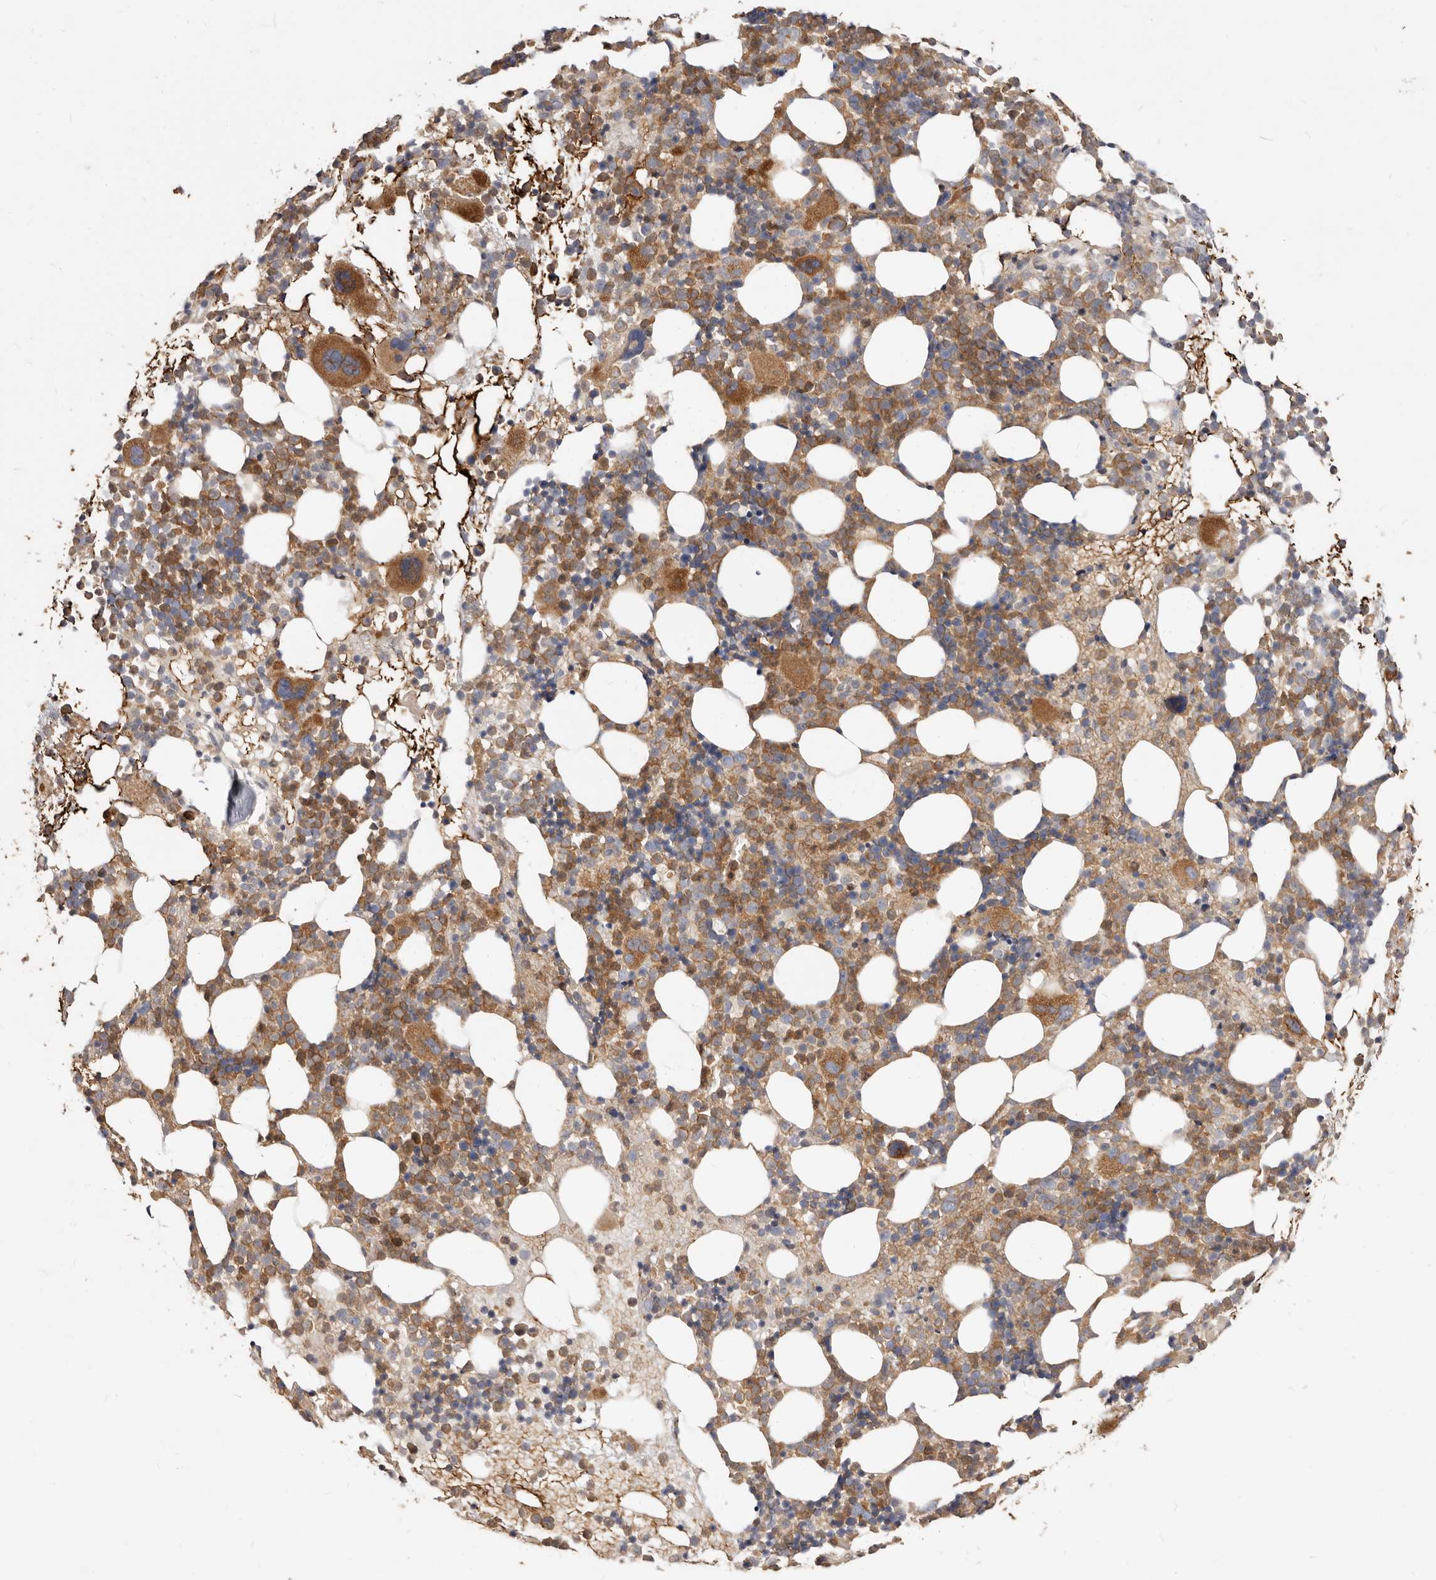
{"staining": {"intensity": "moderate", "quantity": ">75%", "location": "cytoplasmic/membranous"}, "tissue": "bone marrow", "cell_type": "Hematopoietic cells", "image_type": "normal", "snomed": [{"axis": "morphology", "description": "Normal tissue, NOS"}, {"axis": "topography", "description": "Bone marrow"}], "caption": "IHC staining of unremarkable bone marrow, which exhibits medium levels of moderate cytoplasmic/membranous expression in about >75% of hematopoietic cells indicating moderate cytoplasmic/membranous protein staining. The staining was performed using DAB (3,3'-diaminobenzidine) (brown) for protein detection and nuclei were counterstained in hematoxylin (blue).", "gene": "TC2N", "patient": {"sex": "female", "age": 57}}